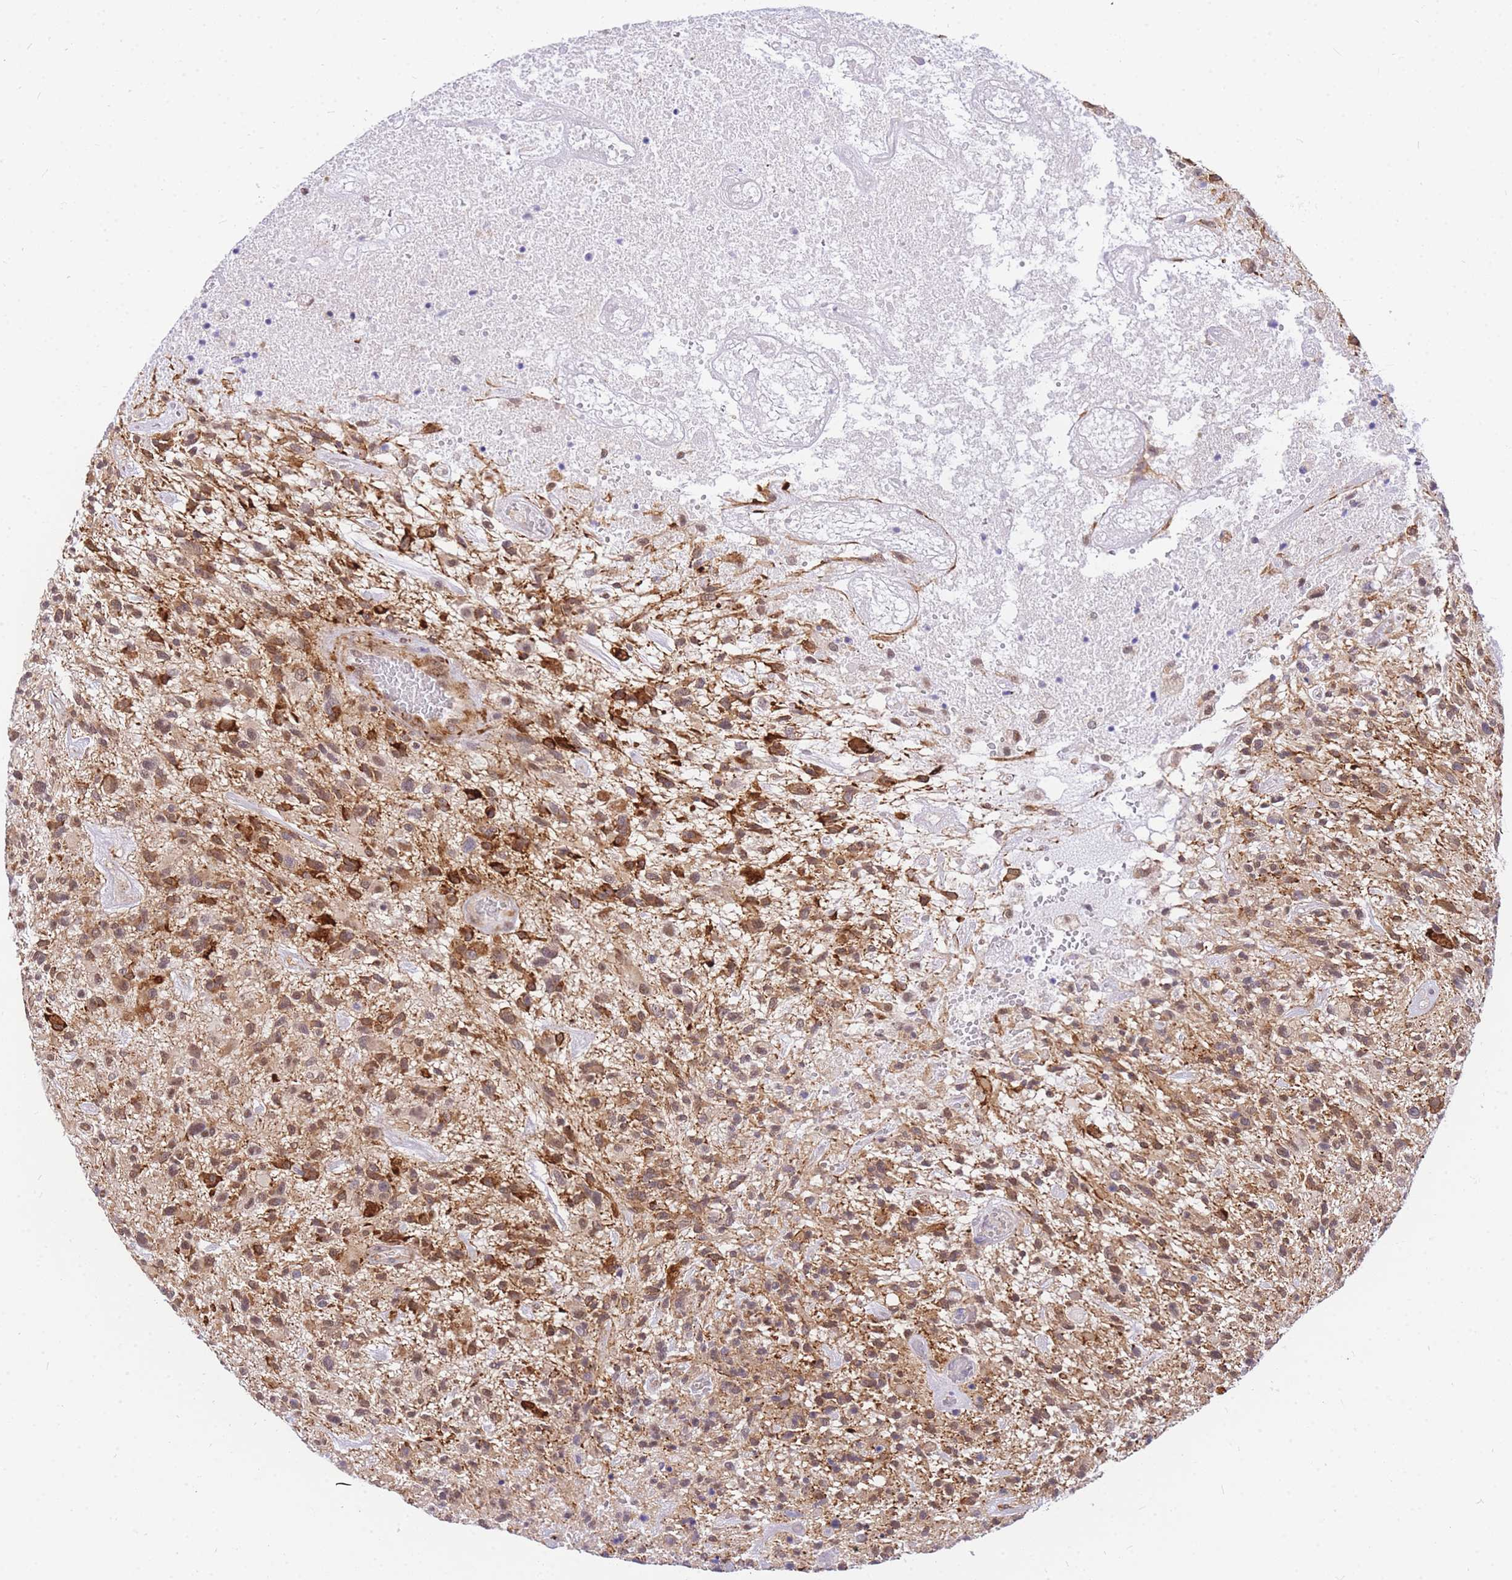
{"staining": {"intensity": "moderate", "quantity": ">75%", "location": "cytoplasmic/membranous,nuclear"}, "tissue": "glioma", "cell_type": "Tumor cells", "image_type": "cancer", "snomed": [{"axis": "morphology", "description": "Glioma, malignant, High grade"}, {"axis": "topography", "description": "Brain"}], "caption": "DAB immunohistochemical staining of human glioma displays moderate cytoplasmic/membranous and nuclear protein staining in about >75% of tumor cells.", "gene": "S100PBP", "patient": {"sex": "male", "age": 47}}